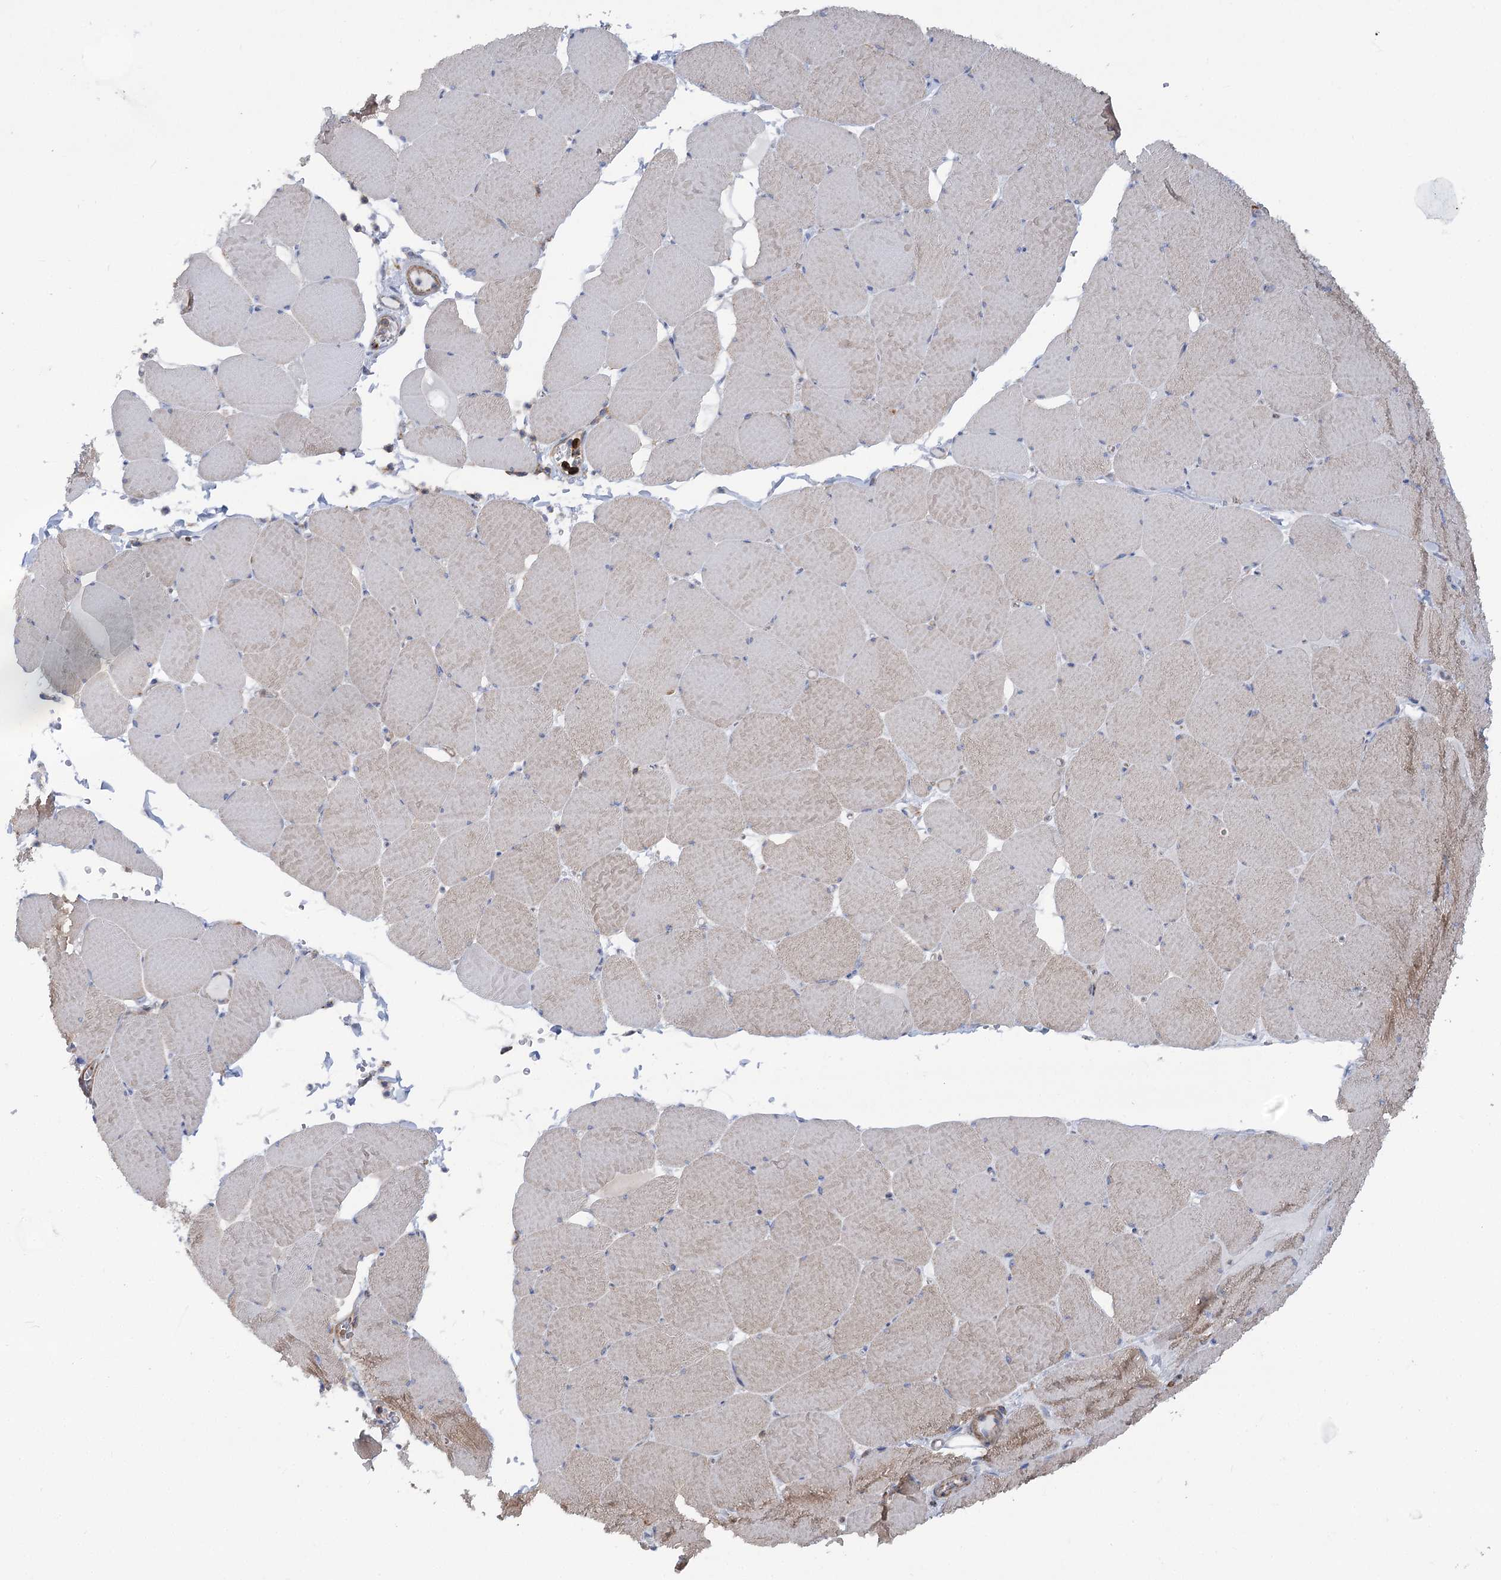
{"staining": {"intensity": "moderate", "quantity": "25%-75%", "location": "cytoplasmic/membranous"}, "tissue": "skeletal muscle", "cell_type": "Myocytes", "image_type": "normal", "snomed": [{"axis": "morphology", "description": "Normal tissue, NOS"}, {"axis": "topography", "description": "Skeletal muscle"}, {"axis": "topography", "description": "Head-Neck"}], "caption": "Brown immunohistochemical staining in unremarkable human skeletal muscle displays moderate cytoplasmic/membranous expression in approximately 25%-75% of myocytes.", "gene": "LARP1B", "patient": {"sex": "male", "age": 66}}